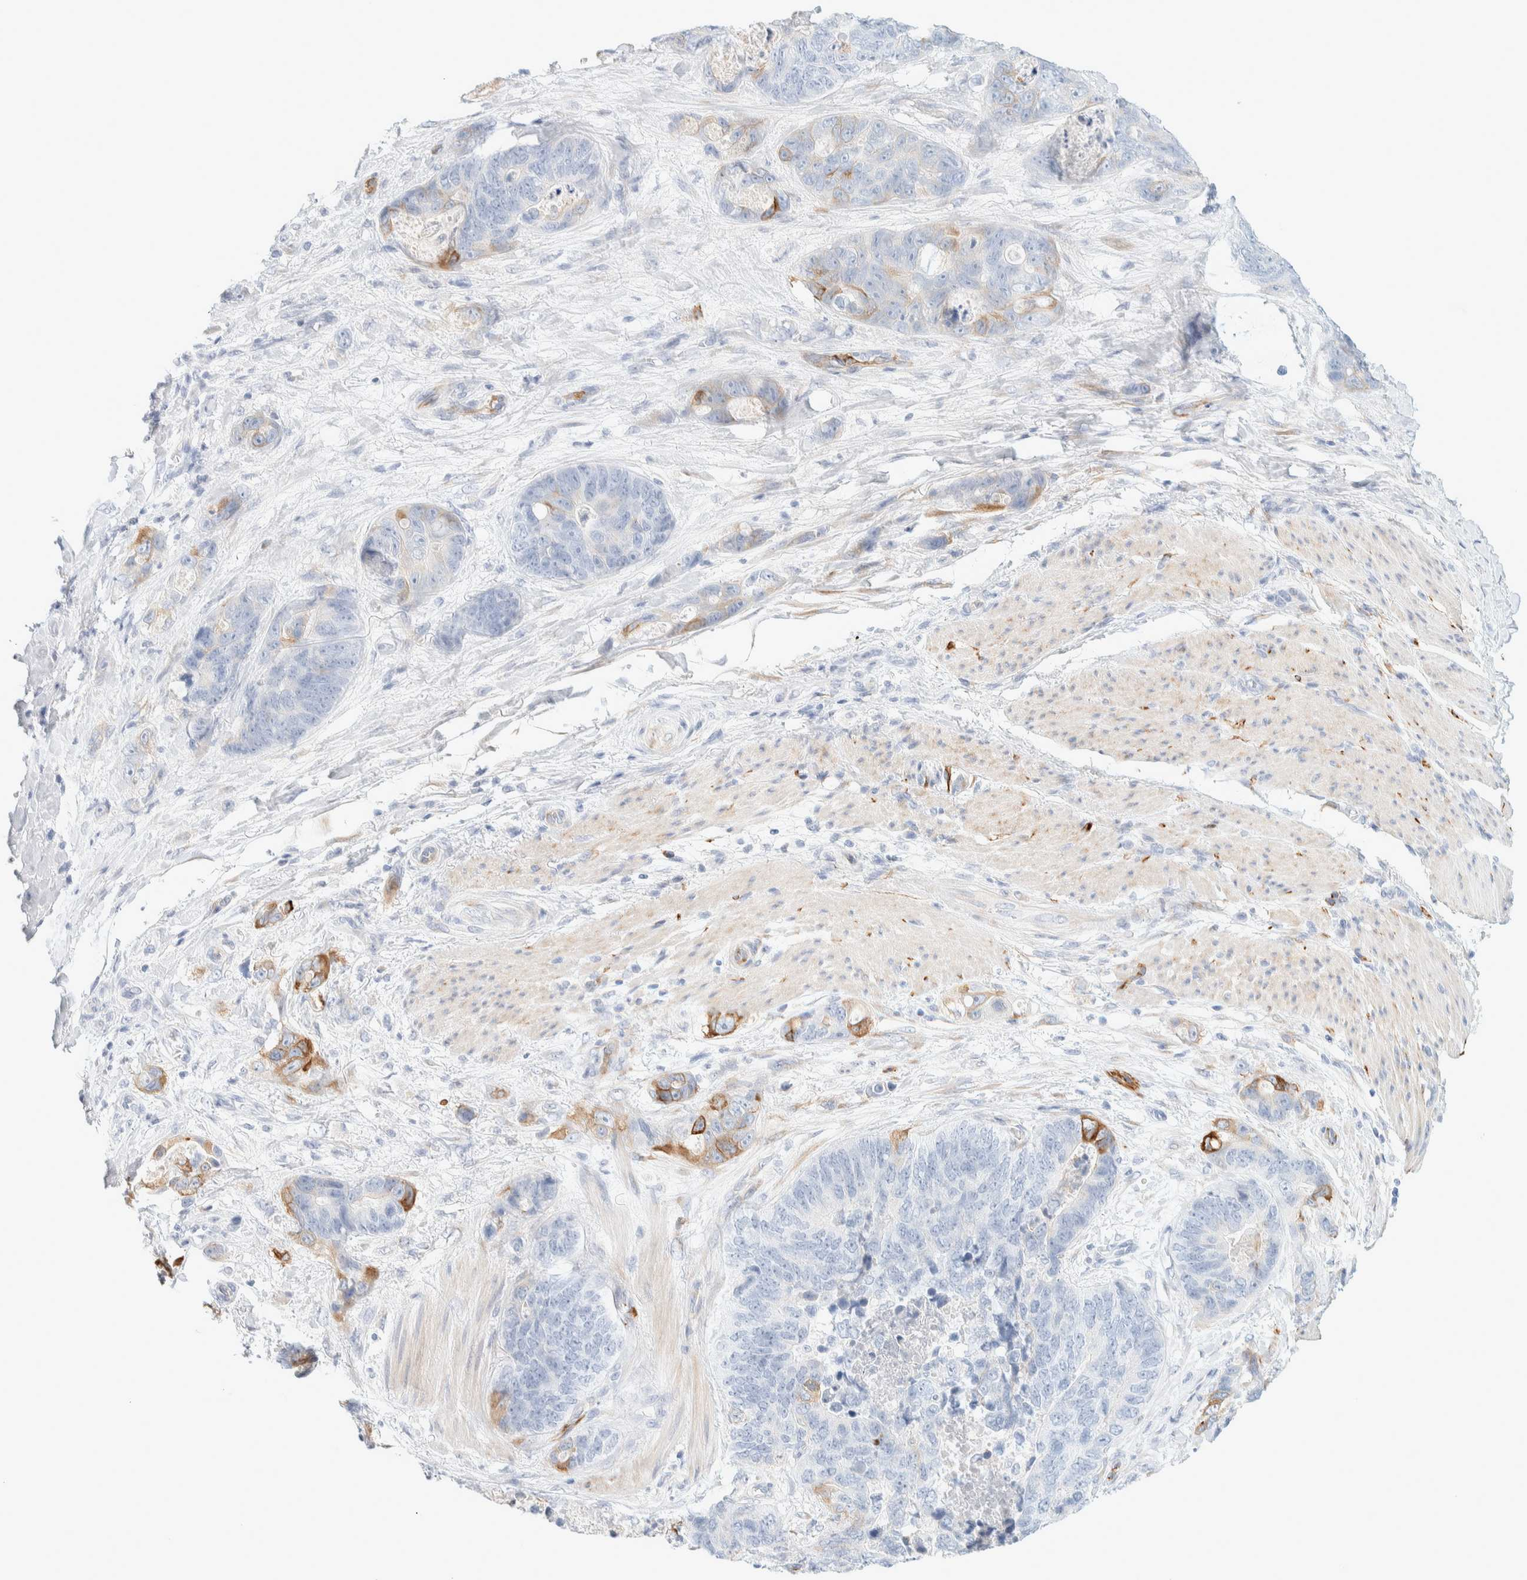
{"staining": {"intensity": "moderate", "quantity": "<25%", "location": "cytoplasmic/membranous"}, "tissue": "stomach cancer", "cell_type": "Tumor cells", "image_type": "cancer", "snomed": [{"axis": "morphology", "description": "Normal tissue, NOS"}, {"axis": "morphology", "description": "Adenocarcinoma, NOS"}, {"axis": "topography", "description": "Stomach"}], "caption": "Brown immunohistochemical staining in stomach cancer (adenocarcinoma) exhibits moderate cytoplasmic/membranous positivity in about <25% of tumor cells.", "gene": "ATCAY", "patient": {"sex": "female", "age": 89}}